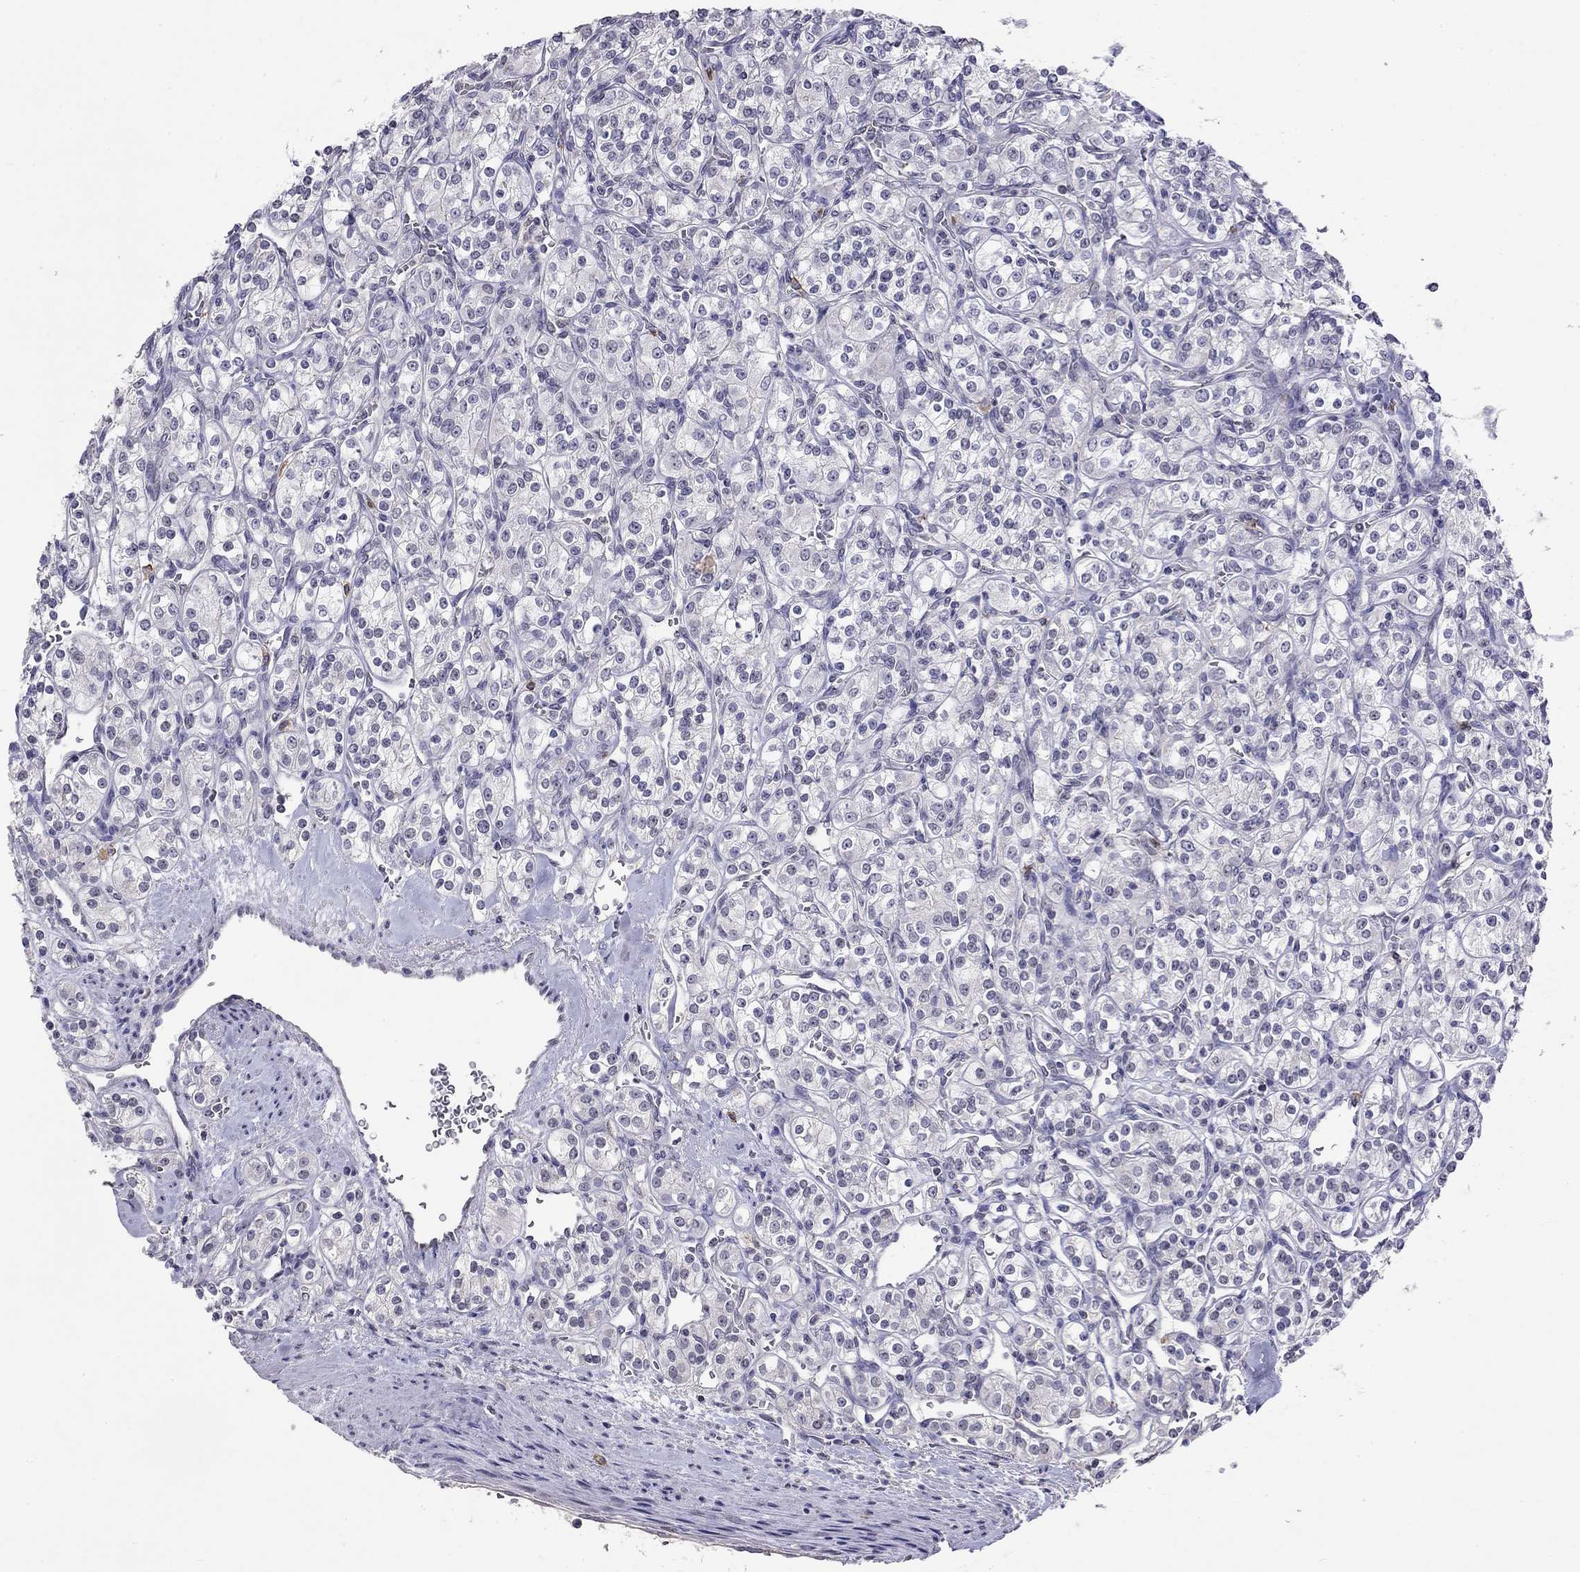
{"staining": {"intensity": "negative", "quantity": "none", "location": "none"}, "tissue": "renal cancer", "cell_type": "Tumor cells", "image_type": "cancer", "snomed": [{"axis": "morphology", "description": "Adenocarcinoma, NOS"}, {"axis": "topography", "description": "Kidney"}], "caption": "High magnification brightfield microscopy of renal cancer stained with DAB (brown) and counterstained with hematoxylin (blue): tumor cells show no significant staining.", "gene": "WNK3", "patient": {"sex": "male", "age": 77}}